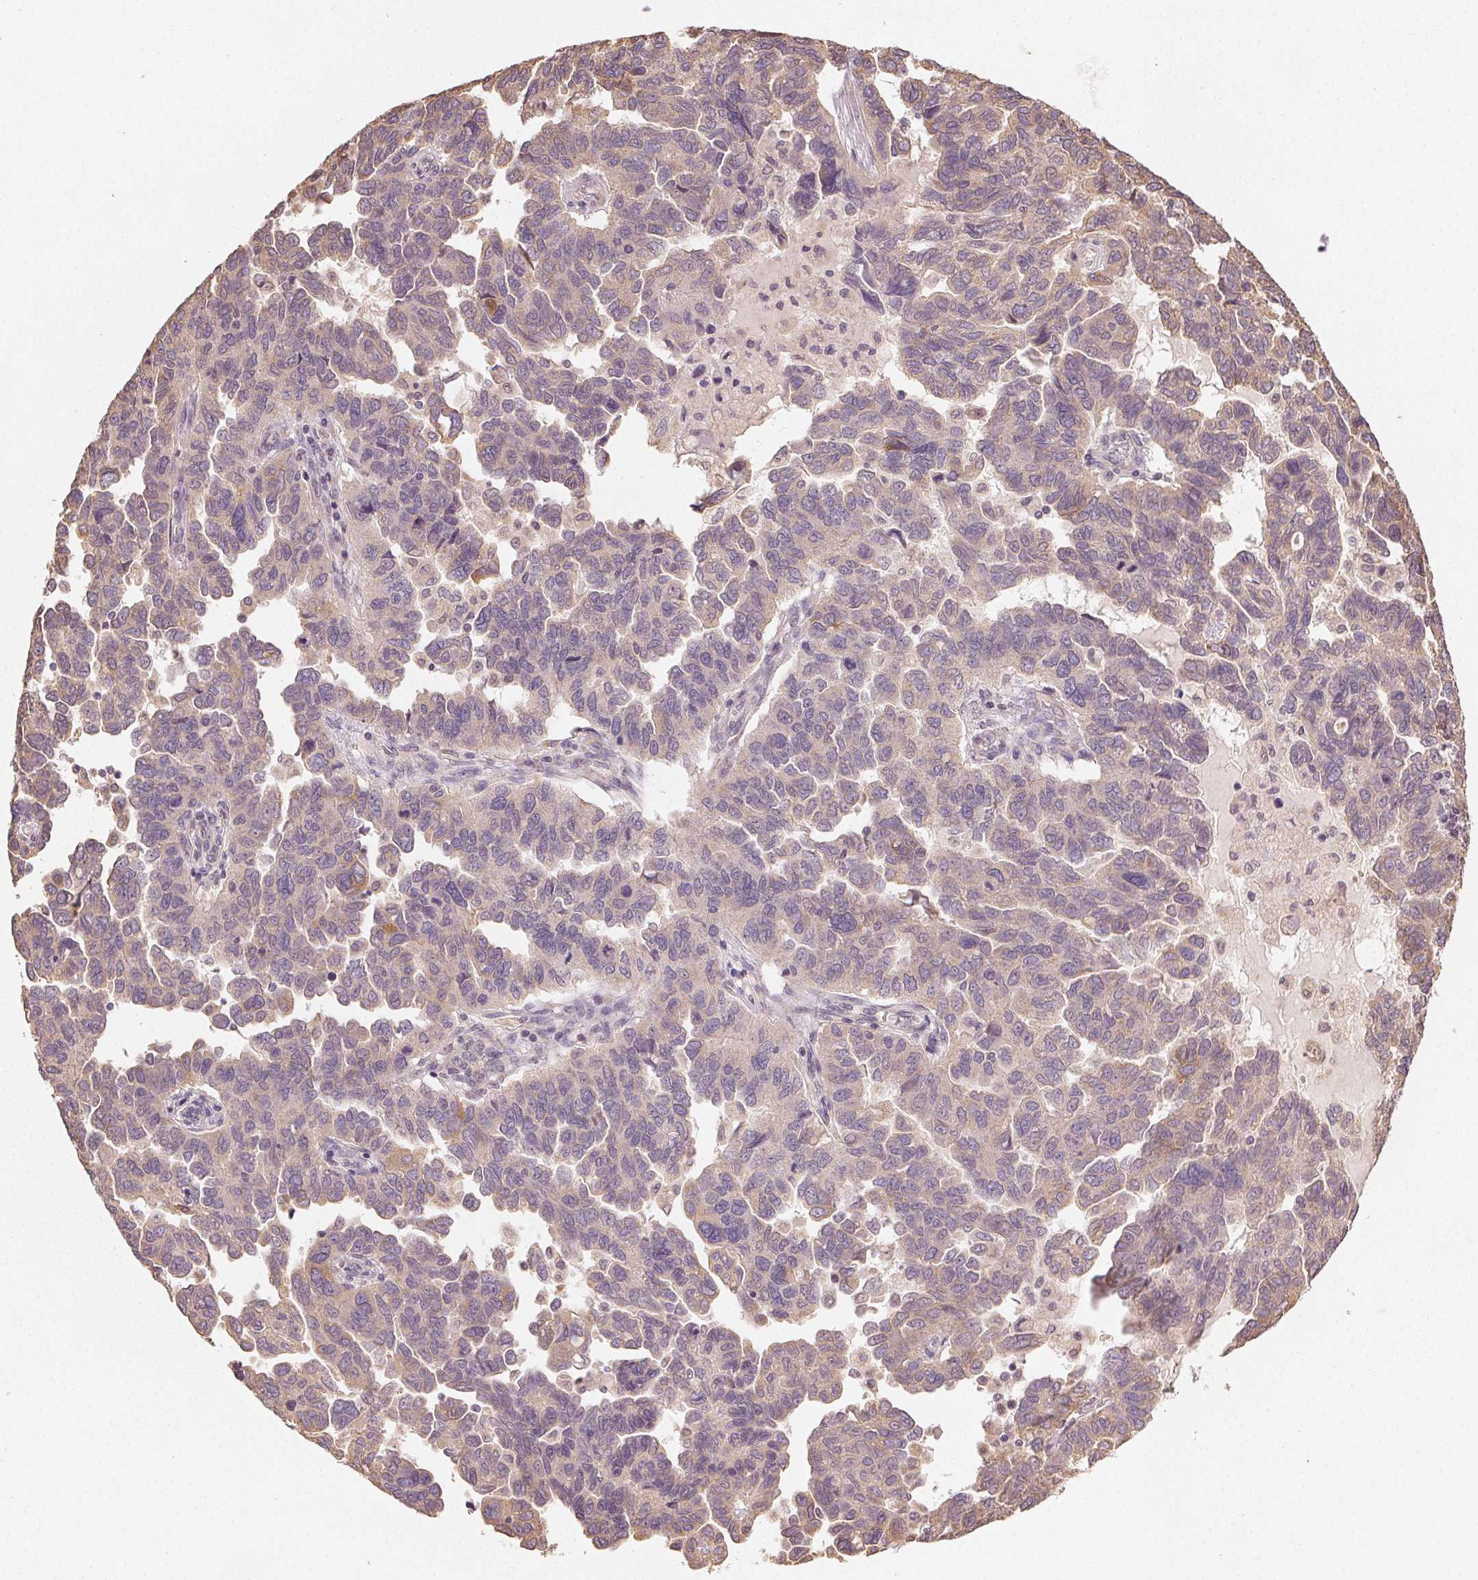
{"staining": {"intensity": "weak", "quantity": "<25%", "location": "cytoplasmic/membranous"}, "tissue": "ovarian cancer", "cell_type": "Tumor cells", "image_type": "cancer", "snomed": [{"axis": "morphology", "description": "Cystadenocarcinoma, serous, NOS"}, {"axis": "topography", "description": "Ovary"}], "caption": "This photomicrograph is of ovarian cancer stained with immunohistochemistry (IHC) to label a protein in brown with the nuclei are counter-stained blue. There is no positivity in tumor cells.", "gene": "SEZ6L2", "patient": {"sex": "female", "age": 64}}